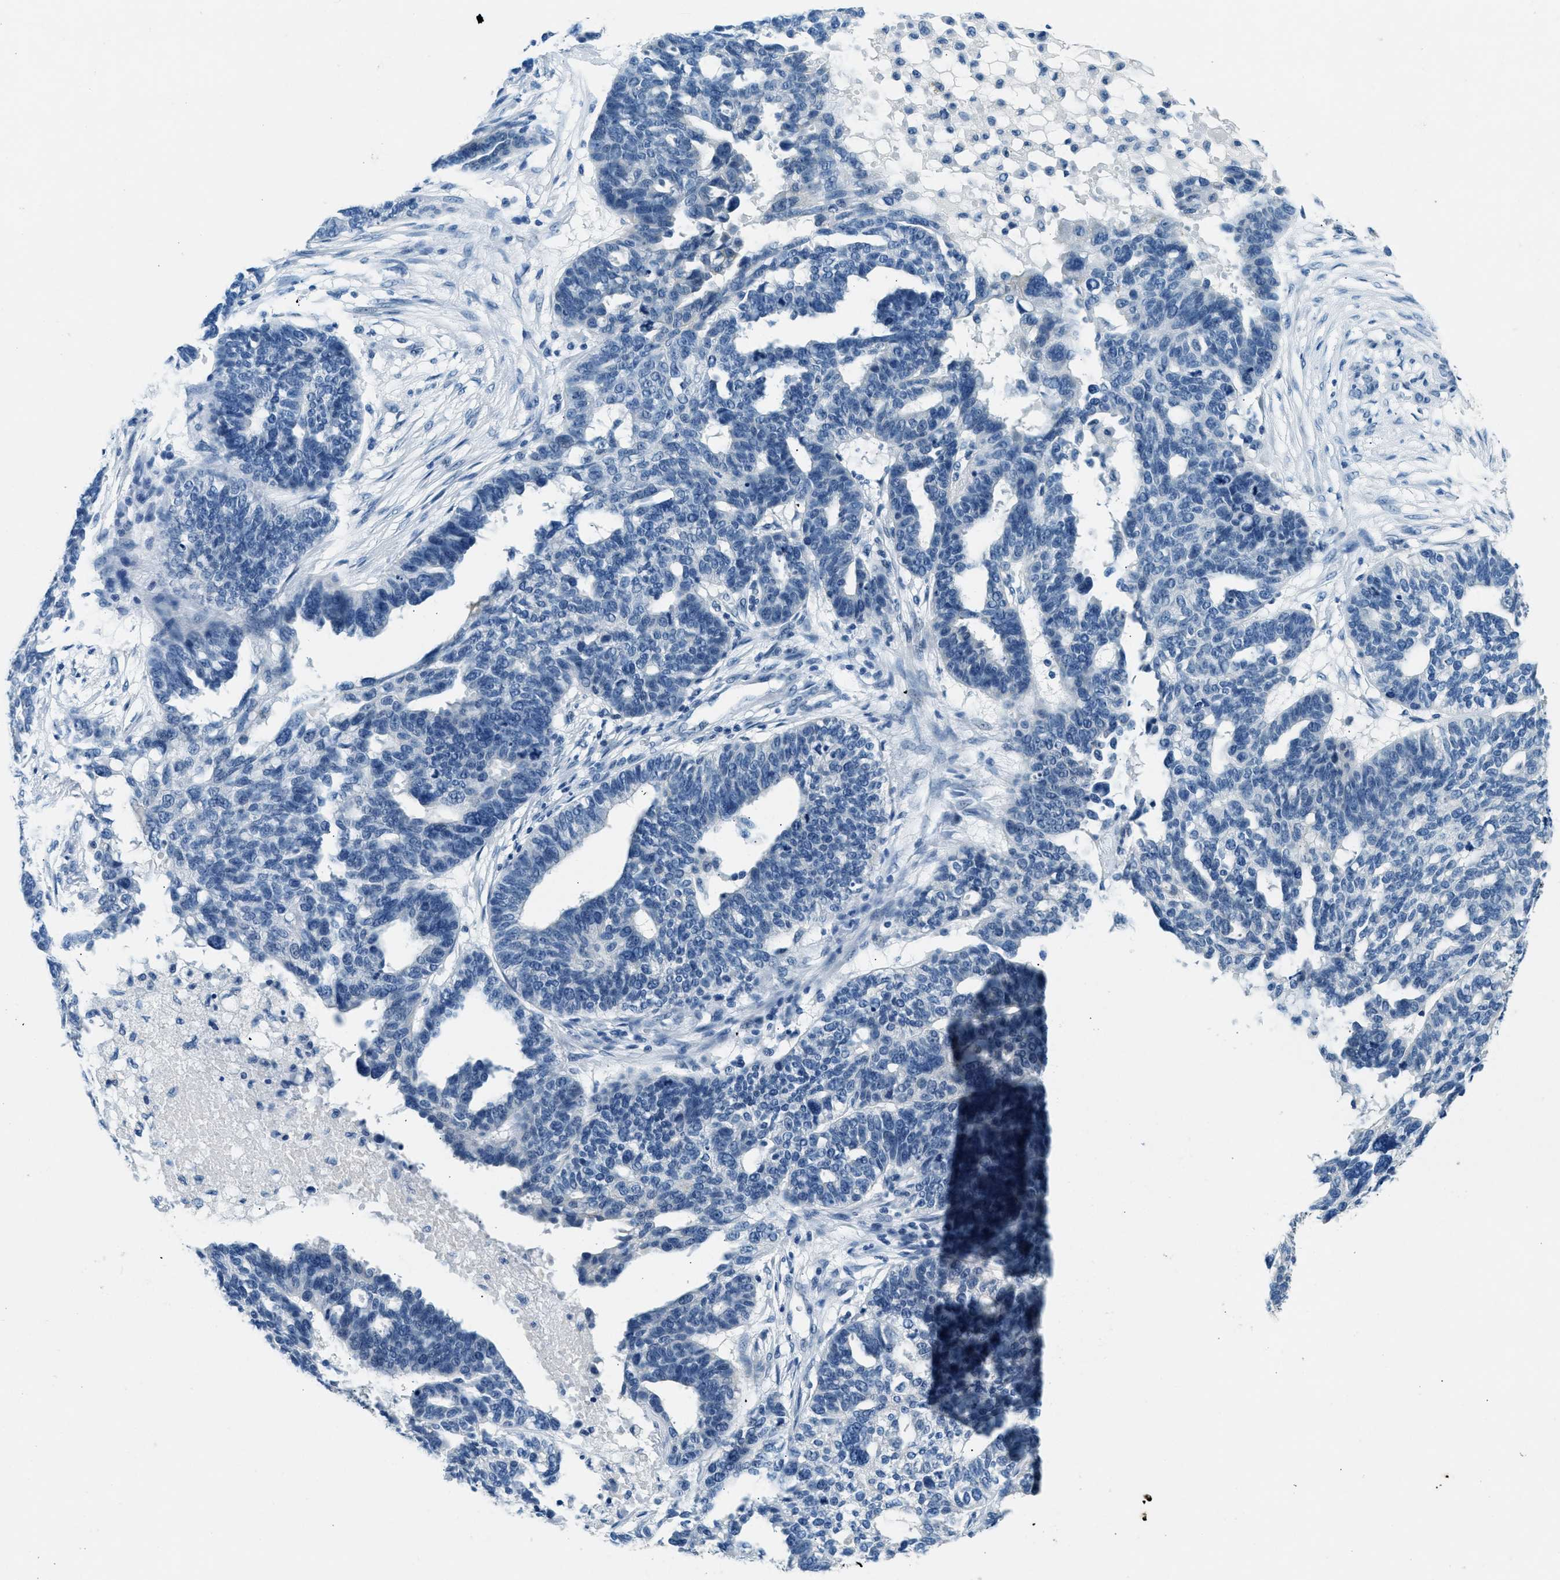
{"staining": {"intensity": "negative", "quantity": "none", "location": "none"}, "tissue": "ovarian cancer", "cell_type": "Tumor cells", "image_type": "cancer", "snomed": [{"axis": "morphology", "description": "Cystadenocarcinoma, serous, NOS"}, {"axis": "topography", "description": "Ovary"}], "caption": "Tumor cells are negative for brown protein staining in ovarian serous cystadenocarcinoma. (DAB immunohistochemistry visualized using brightfield microscopy, high magnification).", "gene": "CFAP20", "patient": {"sex": "female", "age": 59}}